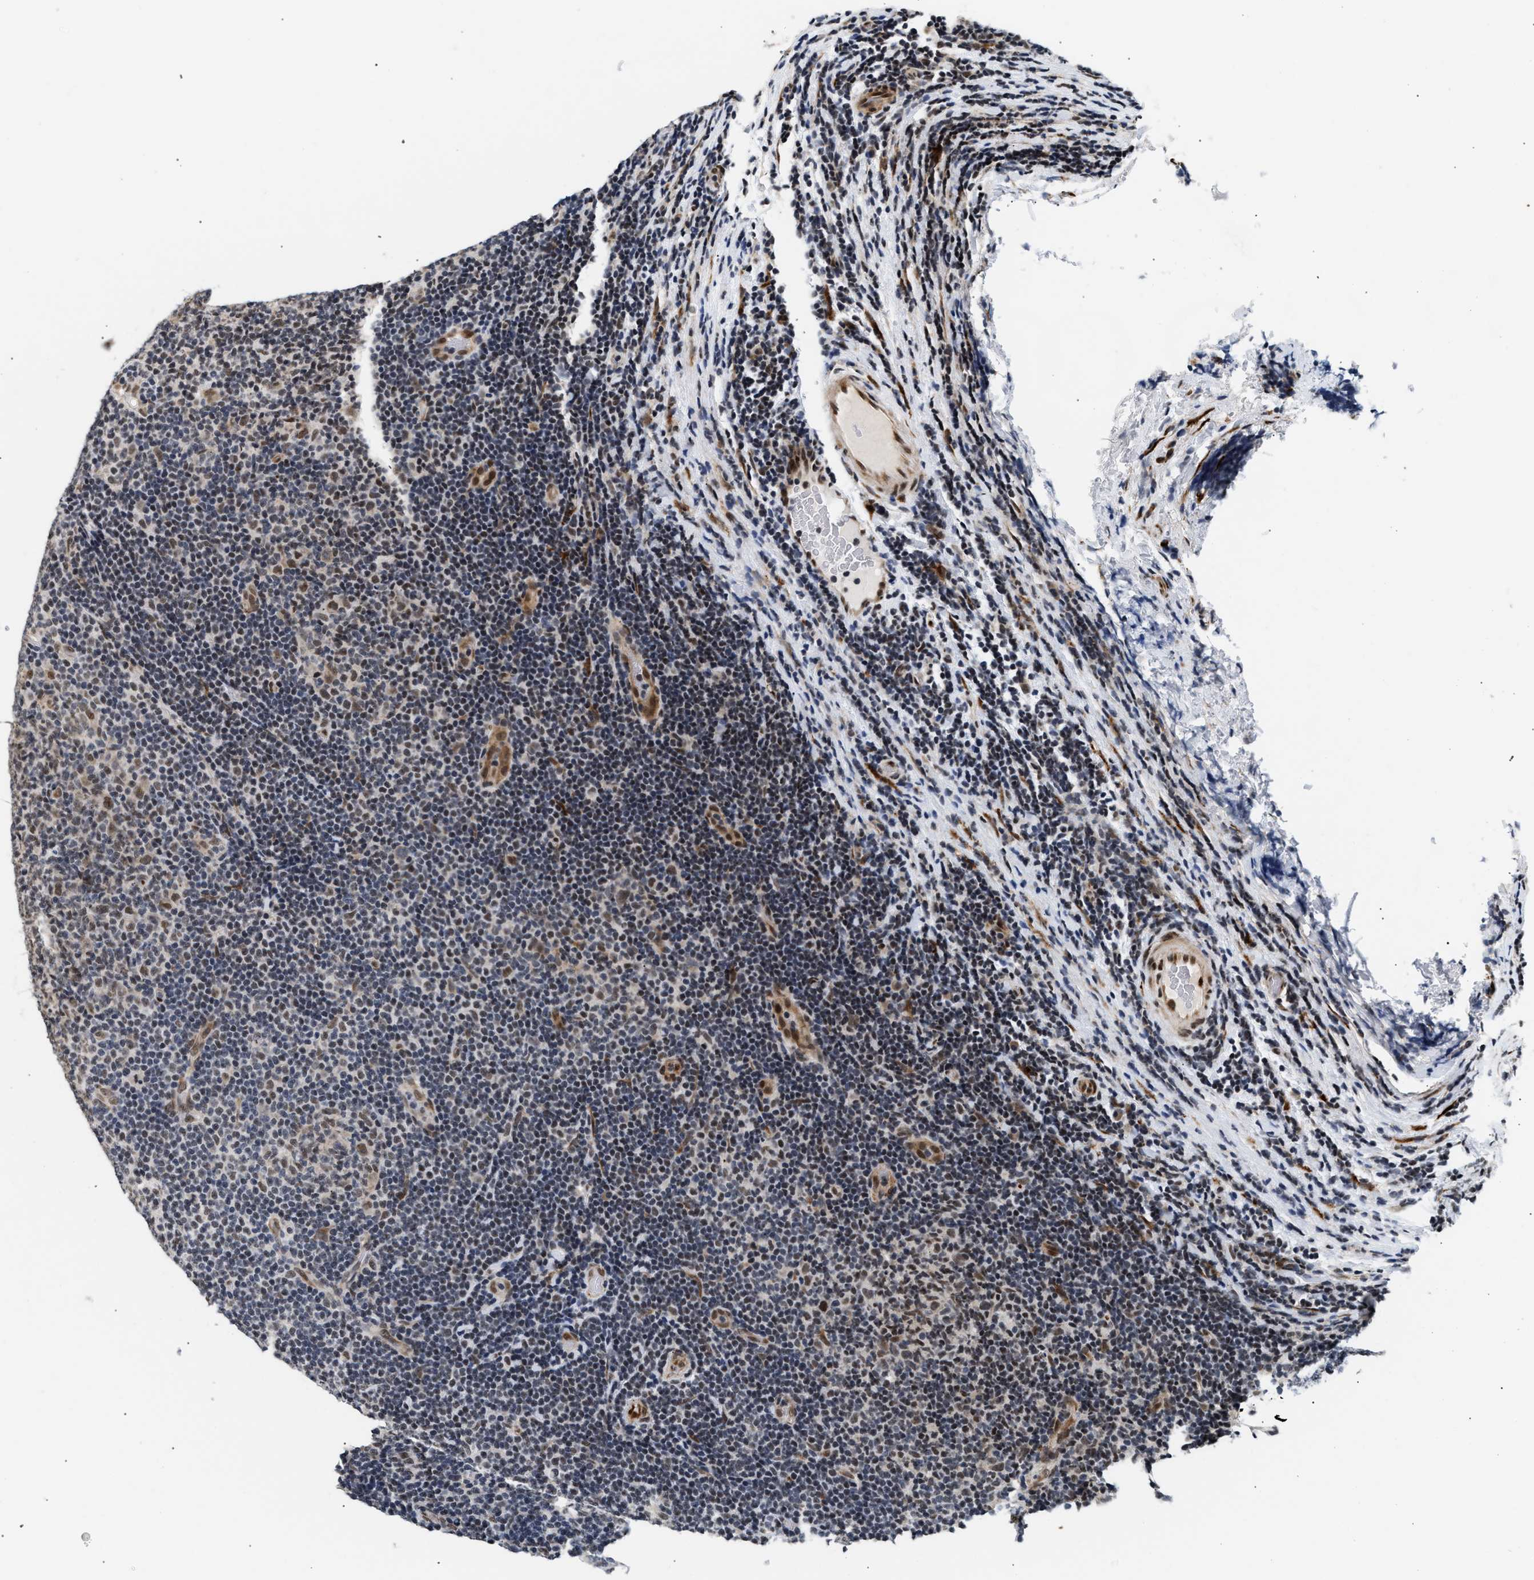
{"staining": {"intensity": "weak", "quantity": "25%-75%", "location": "nuclear"}, "tissue": "lymphoma", "cell_type": "Tumor cells", "image_type": "cancer", "snomed": [{"axis": "morphology", "description": "Malignant lymphoma, non-Hodgkin's type, Low grade"}, {"axis": "topography", "description": "Lymph node"}], "caption": "High-power microscopy captured an immunohistochemistry (IHC) image of malignant lymphoma, non-Hodgkin's type (low-grade), revealing weak nuclear staining in about 25%-75% of tumor cells.", "gene": "THOC1", "patient": {"sex": "male", "age": 83}}